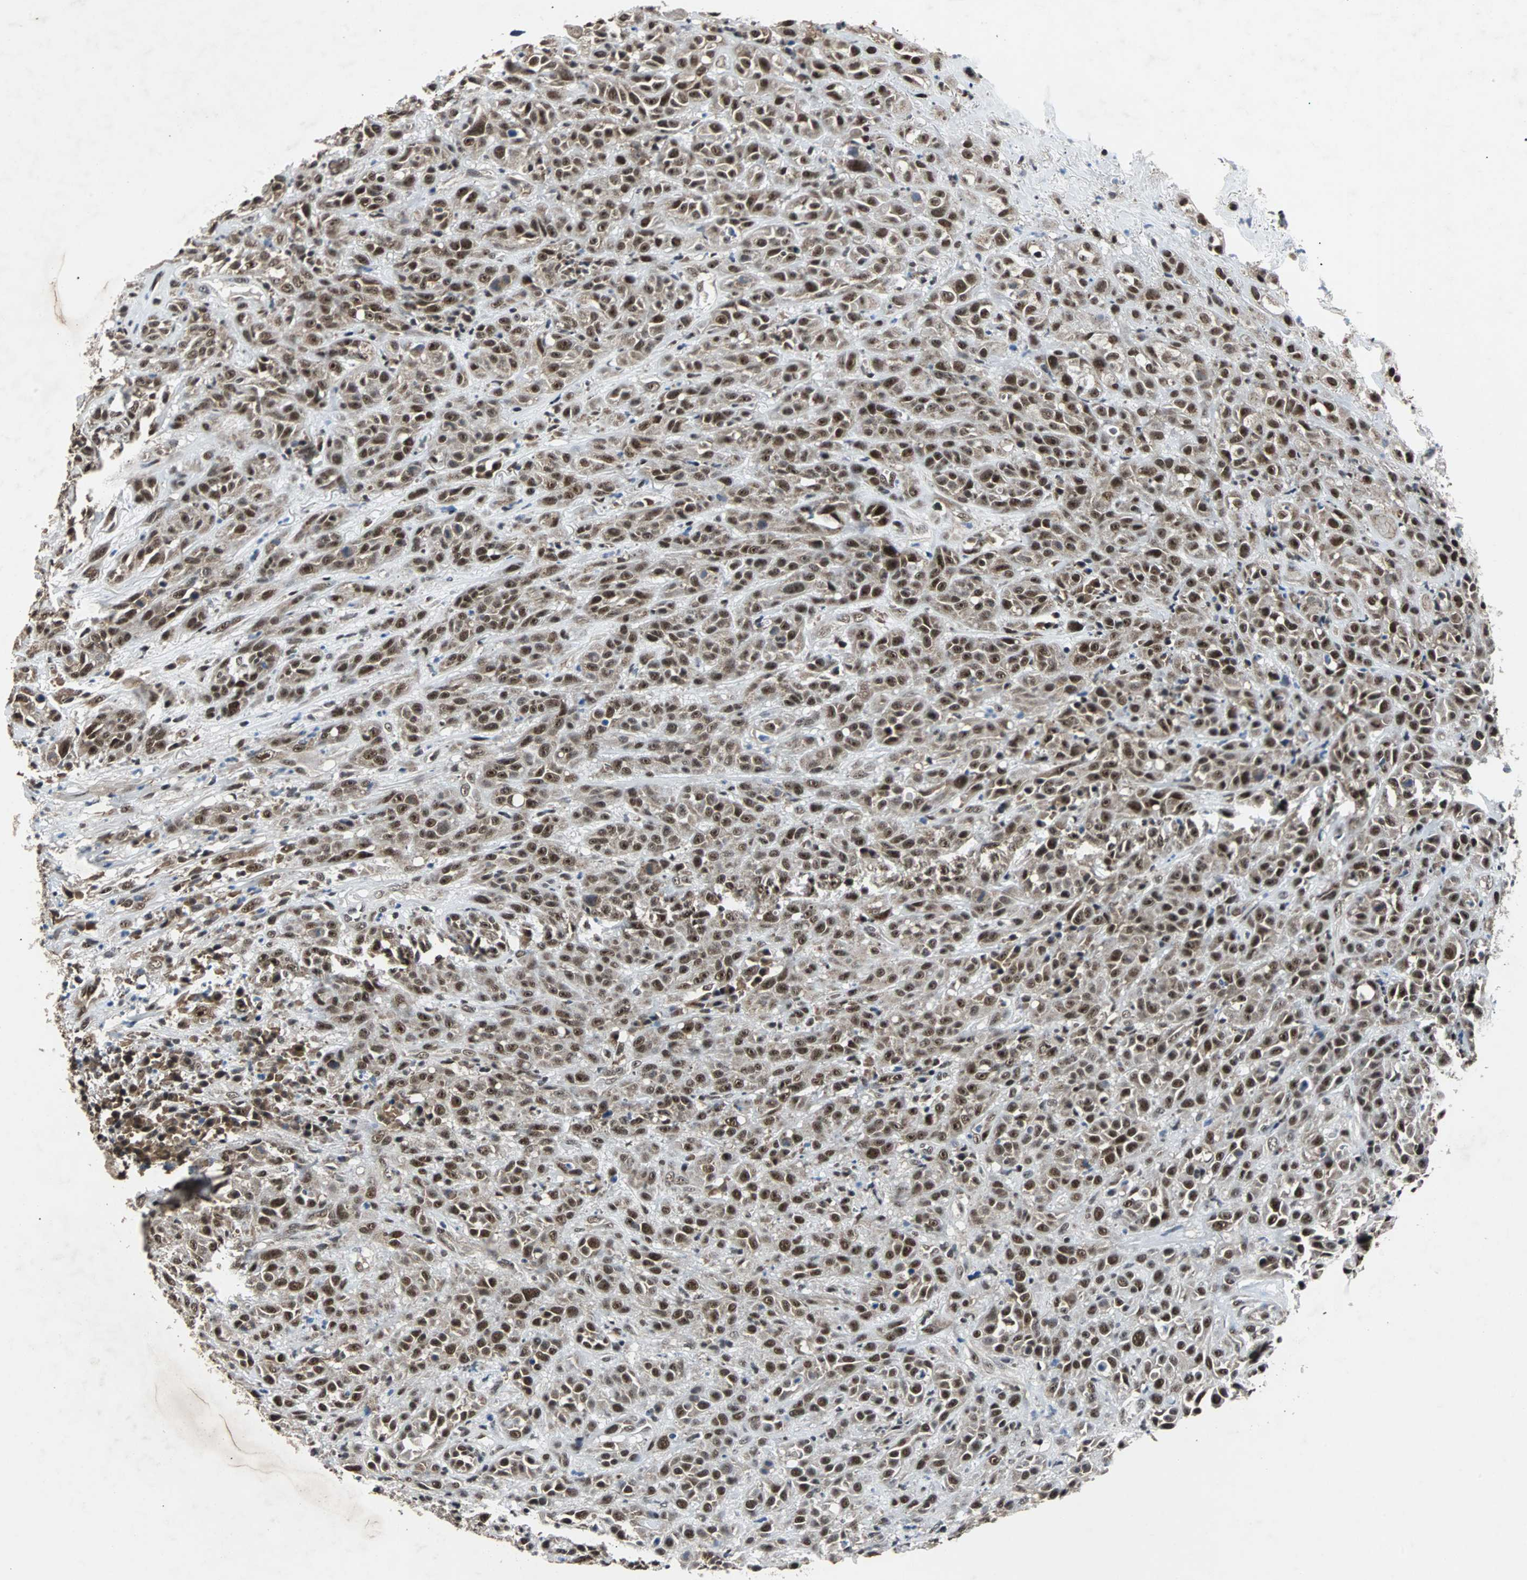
{"staining": {"intensity": "moderate", "quantity": ">75%", "location": "nuclear"}, "tissue": "head and neck cancer", "cell_type": "Tumor cells", "image_type": "cancer", "snomed": [{"axis": "morphology", "description": "Squamous cell carcinoma, NOS"}, {"axis": "topography", "description": "Head-Neck"}], "caption": "This image exhibits squamous cell carcinoma (head and neck) stained with immunohistochemistry (IHC) to label a protein in brown. The nuclear of tumor cells show moderate positivity for the protein. Nuclei are counter-stained blue.", "gene": "USP28", "patient": {"sex": "male", "age": 62}}